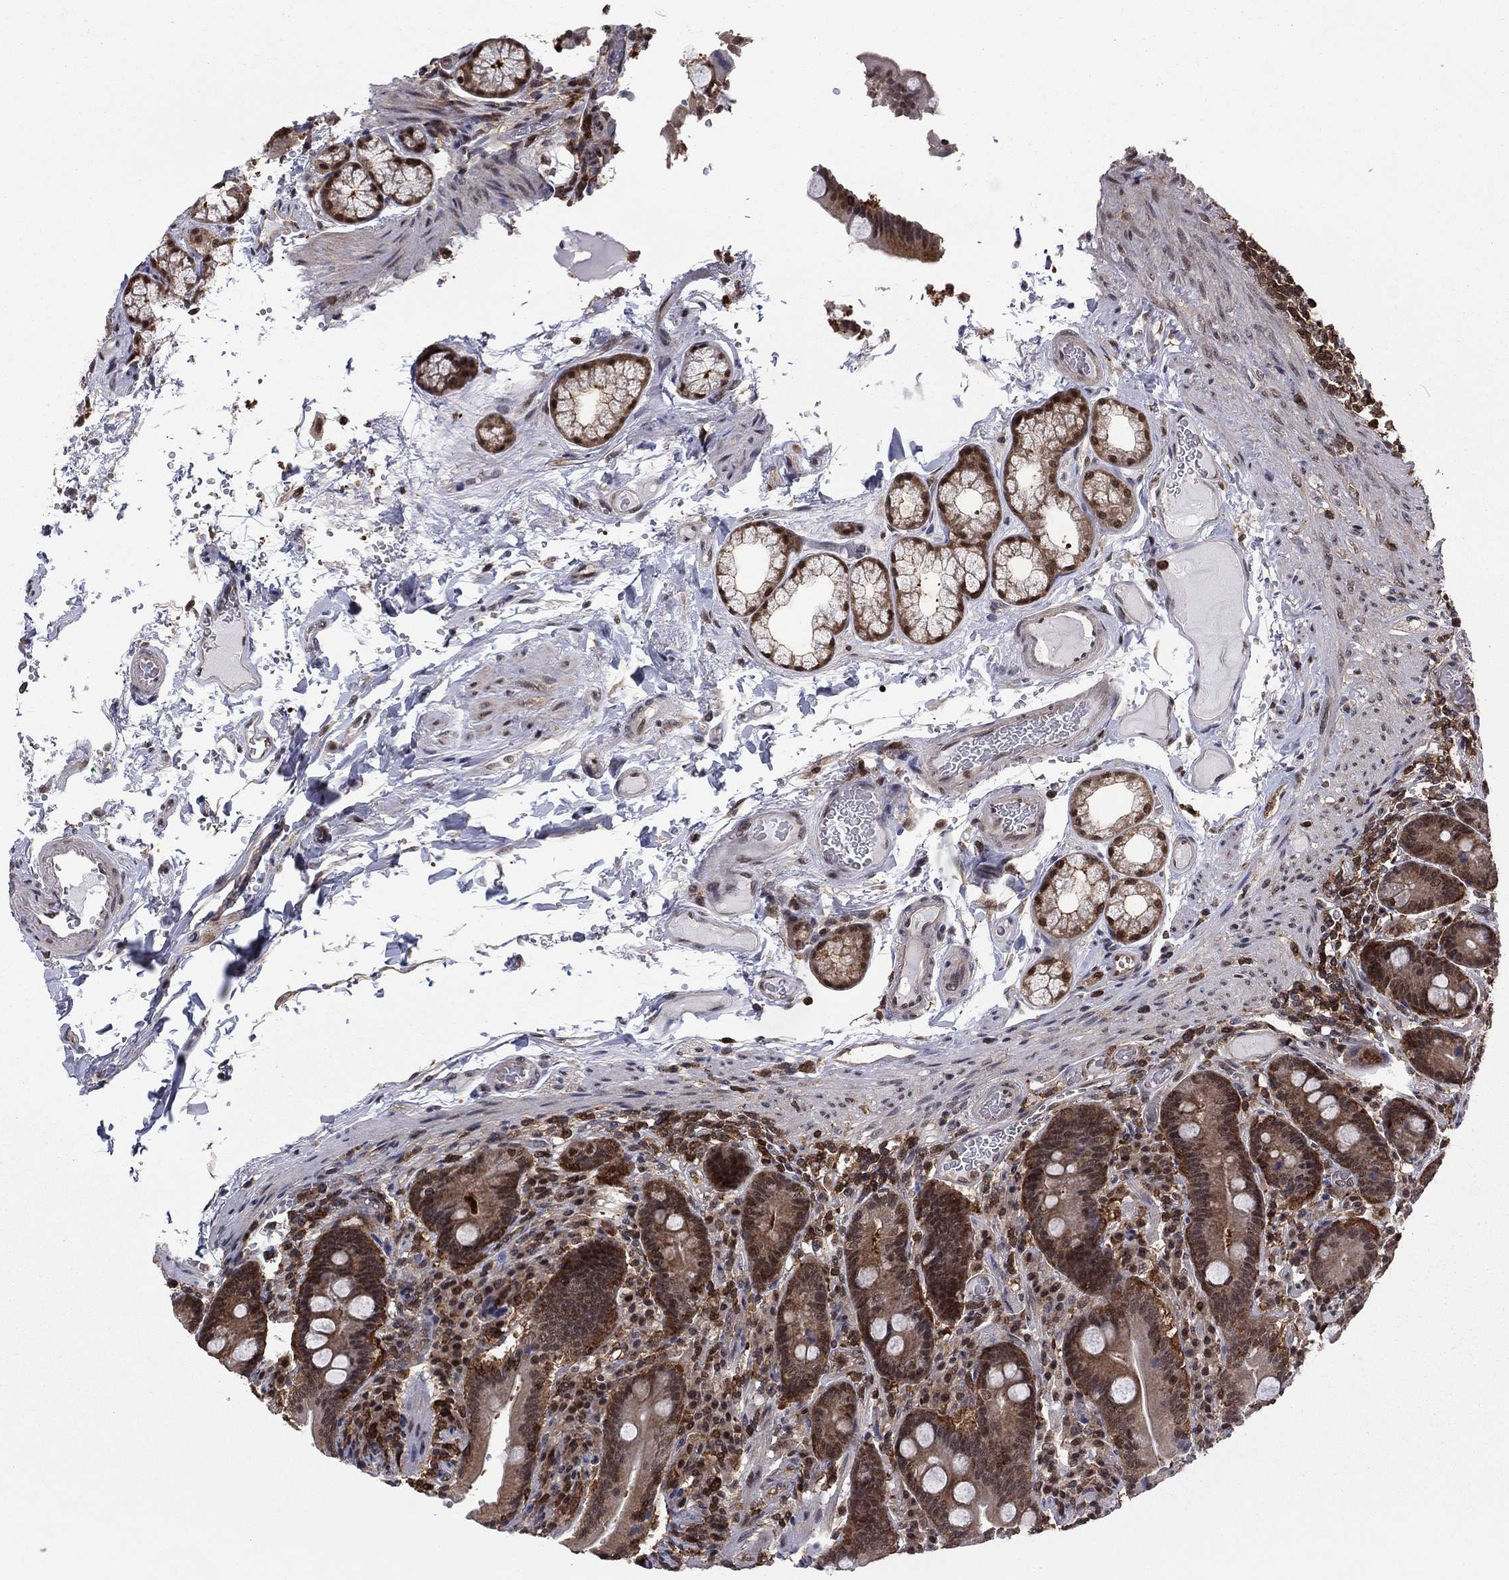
{"staining": {"intensity": "moderate", "quantity": ">75%", "location": "cytoplasmic/membranous"}, "tissue": "duodenum", "cell_type": "Glandular cells", "image_type": "normal", "snomed": [{"axis": "morphology", "description": "Normal tissue, NOS"}, {"axis": "topography", "description": "Duodenum"}], "caption": "High-magnification brightfield microscopy of normal duodenum stained with DAB (brown) and counterstained with hematoxylin (blue). glandular cells exhibit moderate cytoplasmic/membranous expression is present in approximately>75% of cells.", "gene": "PSMD2", "patient": {"sex": "female", "age": 62}}